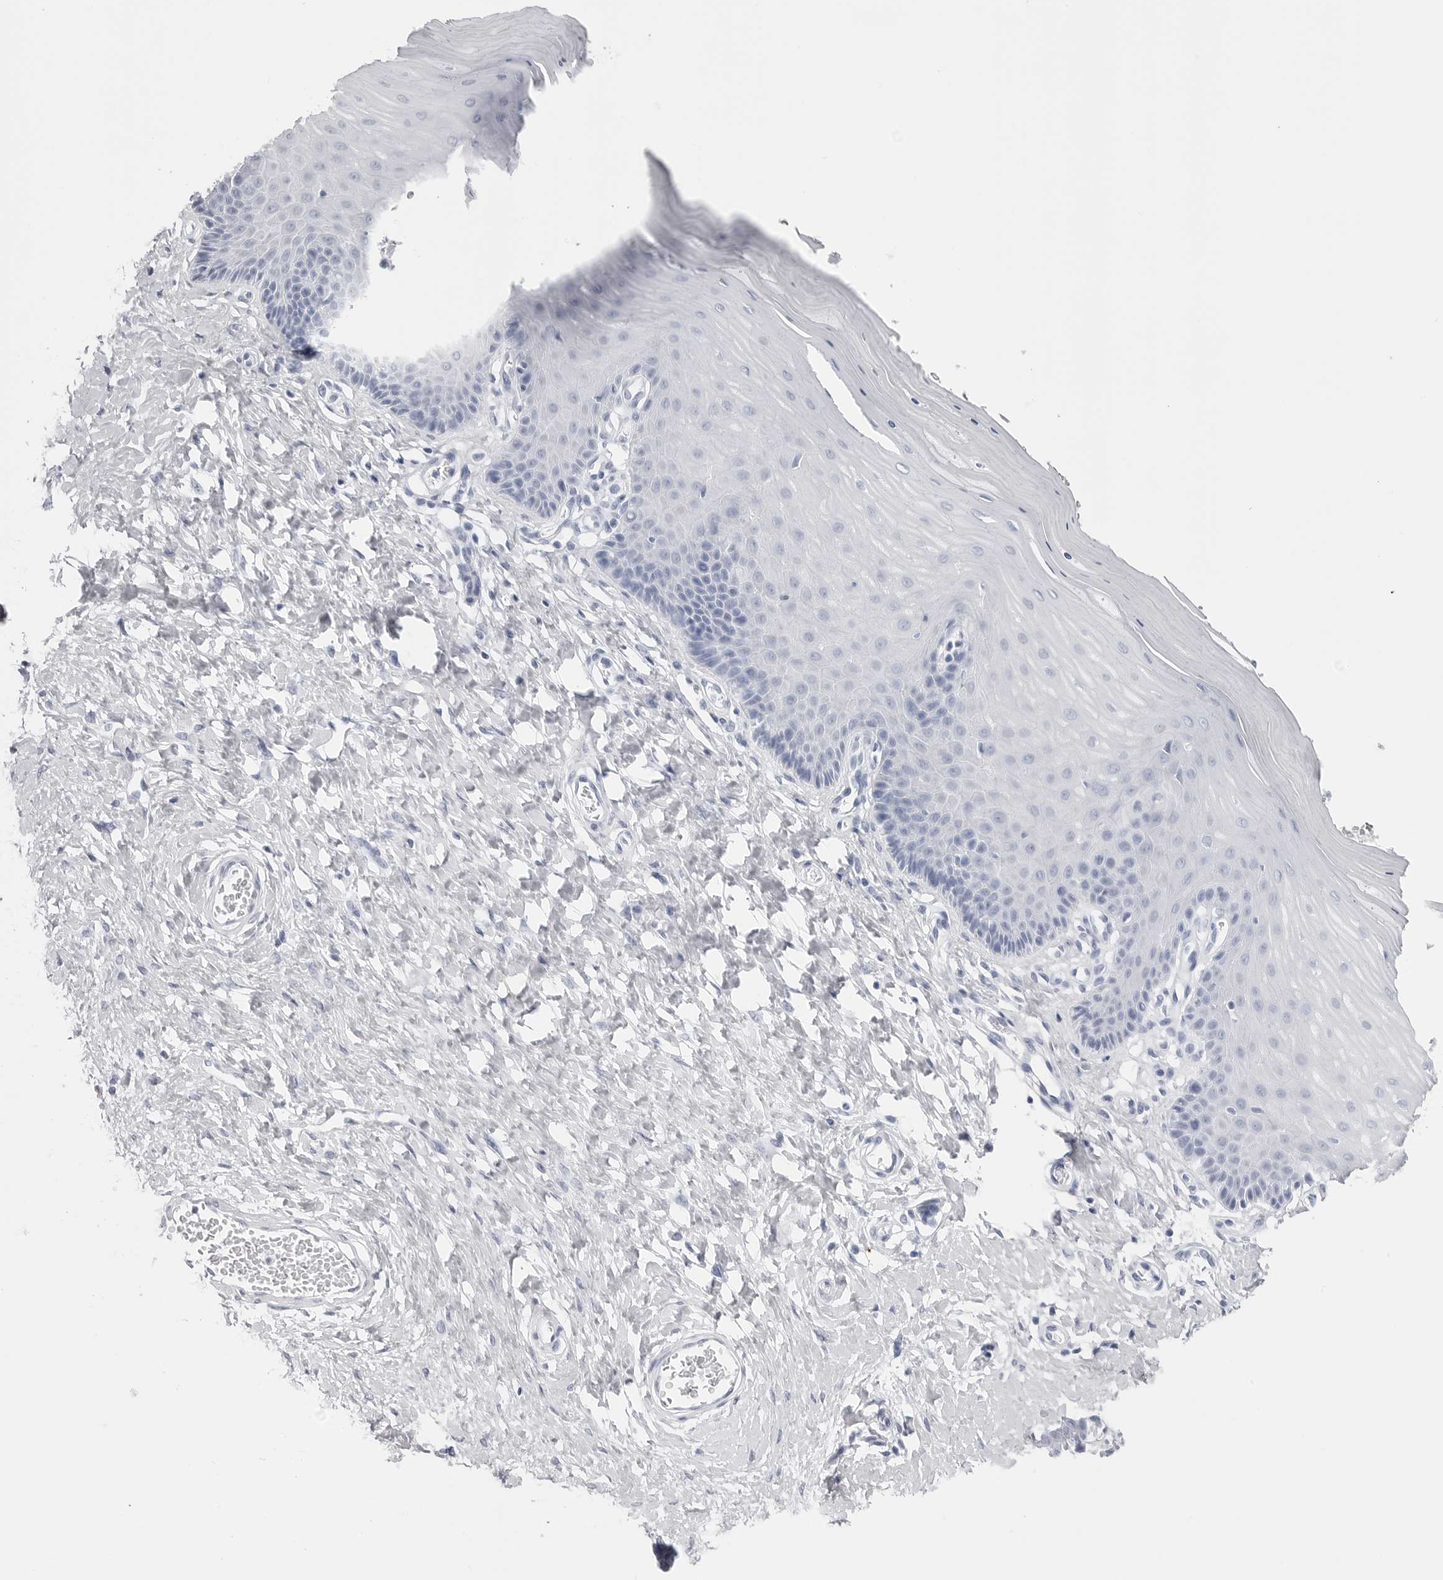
{"staining": {"intensity": "negative", "quantity": "none", "location": "none"}, "tissue": "cervix", "cell_type": "Glandular cells", "image_type": "normal", "snomed": [{"axis": "morphology", "description": "Normal tissue, NOS"}, {"axis": "topography", "description": "Cervix"}], "caption": "Glandular cells are negative for brown protein staining in normal cervix. (Immunohistochemistry, brightfield microscopy, high magnification).", "gene": "CST2", "patient": {"sex": "female", "age": 55}}